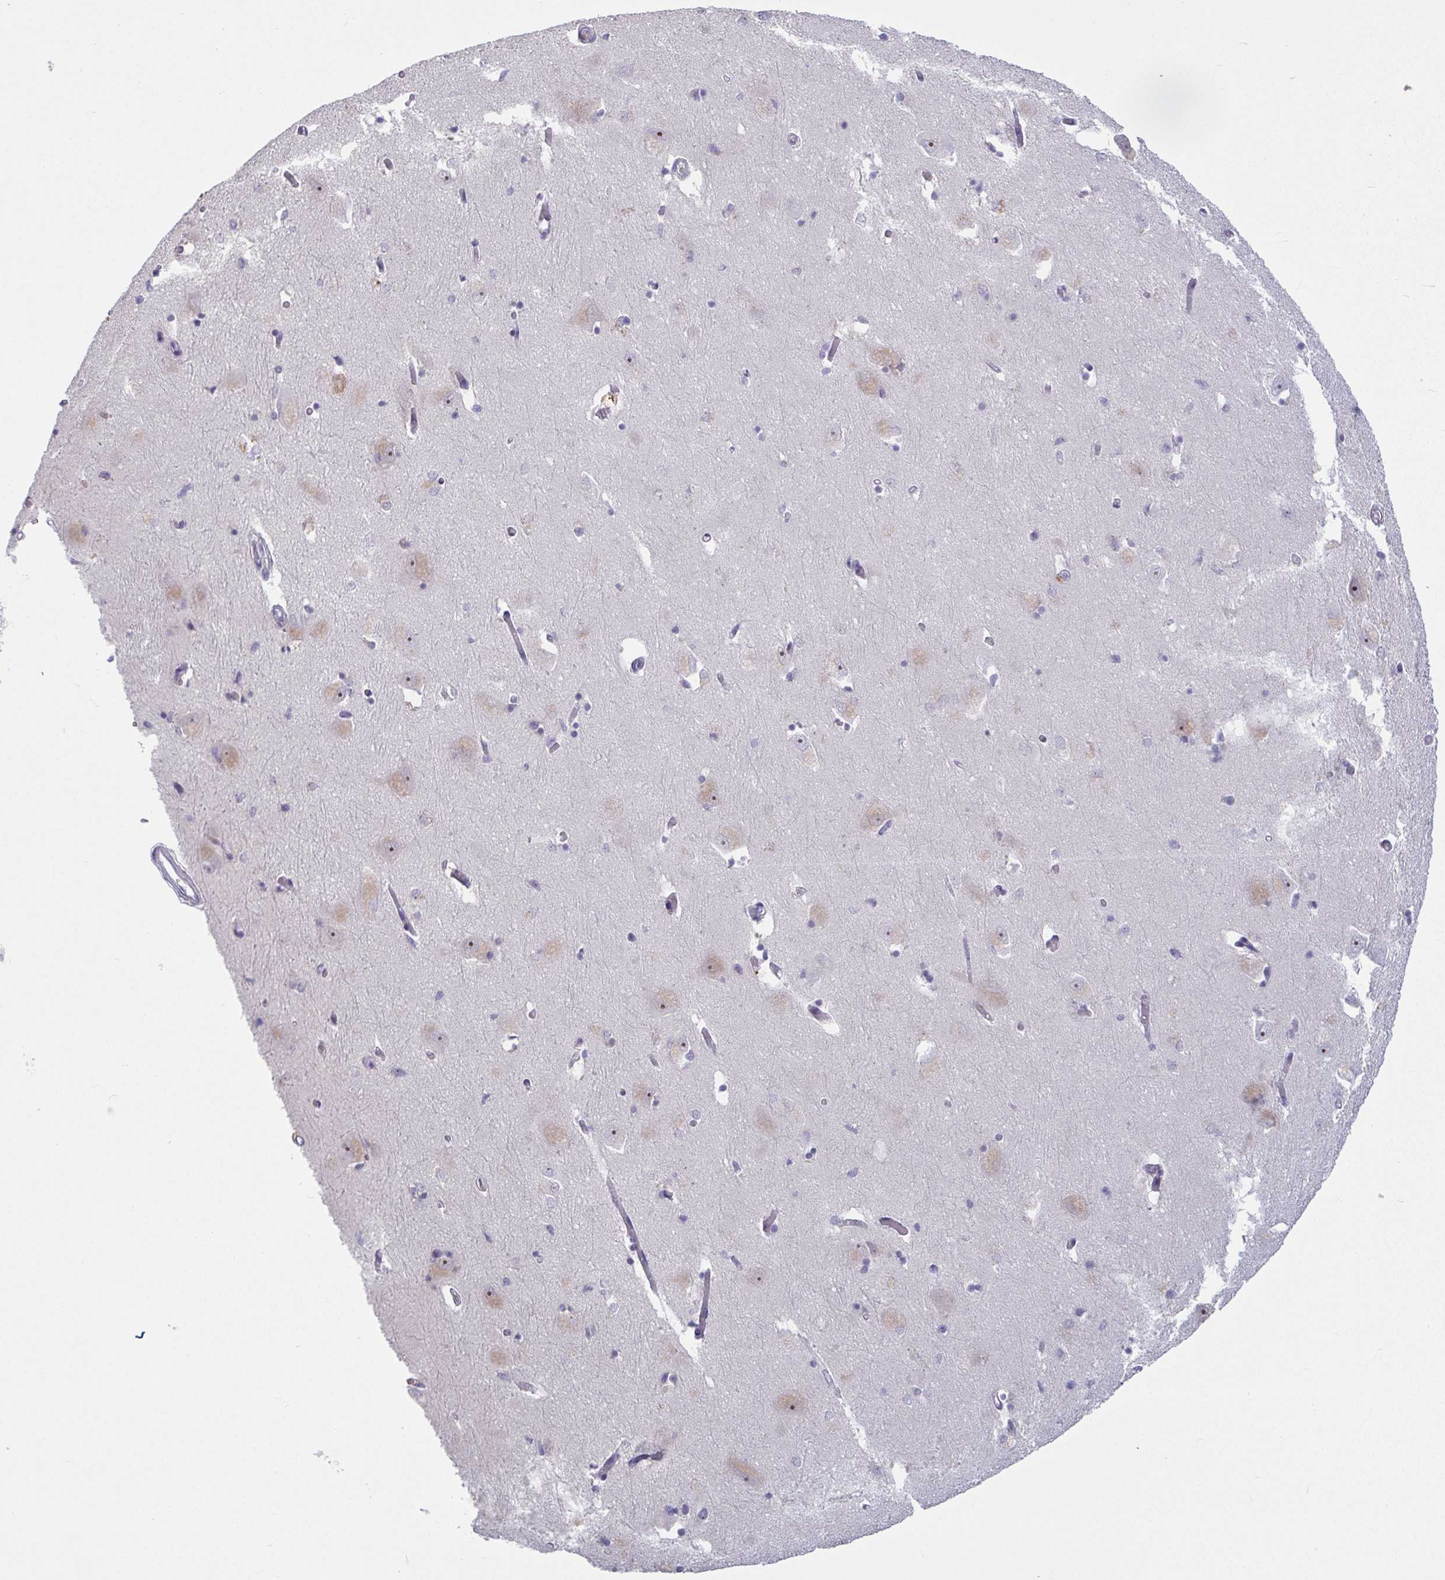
{"staining": {"intensity": "negative", "quantity": "none", "location": "none"}, "tissue": "caudate", "cell_type": "Glial cells", "image_type": "normal", "snomed": [{"axis": "morphology", "description": "Normal tissue, NOS"}, {"axis": "topography", "description": "Lateral ventricle wall"}, {"axis": "topography", "description": "Hippocampus"}], "caption": "An image of caudate stained for a protein shows no brown staining in glial cells. The staining was performed using DAB (3,3'-diaminobenzidine) to visualize the protein expression in brown, while the nuclei were stained in blue with hematoxylin (Magnification: 20x).", "gene": "MYC", "patient": {"sex": "female", "age": 63}}